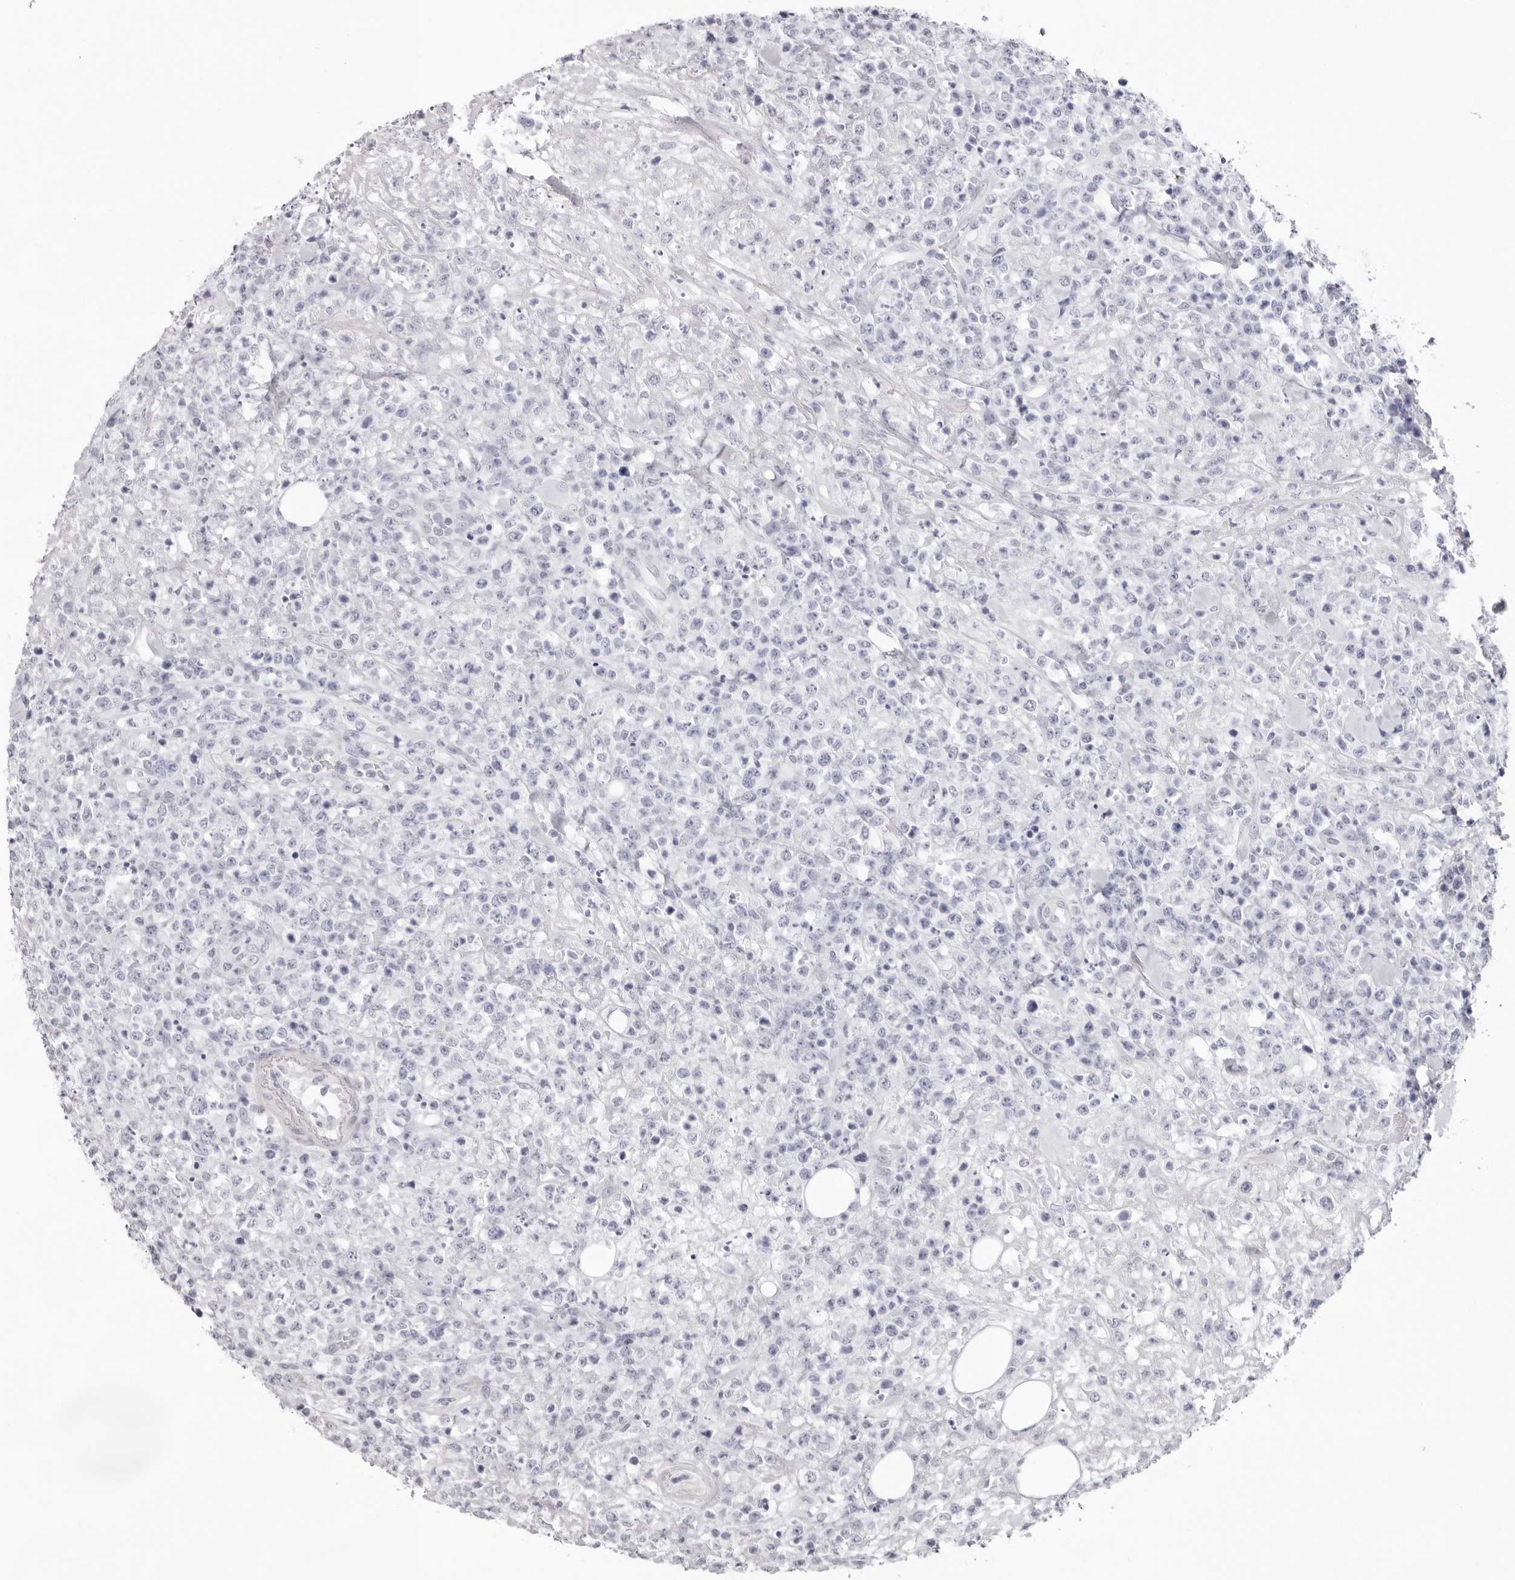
{"staining": {"intensity": "negative", "quantity": "none", "location": "none"}, "tissue": "lymphoma", "cell_type": "Tumor cells", "image_type": "cancer", "snomed": [{"axis": "morphology", "description": "Malignant lymphoma, non-Hodgkin's type, High grade"}, {"axis": "topography", "description": "Colon"}], "caption": "The immunohistochemistry (IHC) image has no significant positivity in tumor cells of lymphoma tissue.", "gene": "INSL3", "patient": {"sex": "female", "age": 53}}